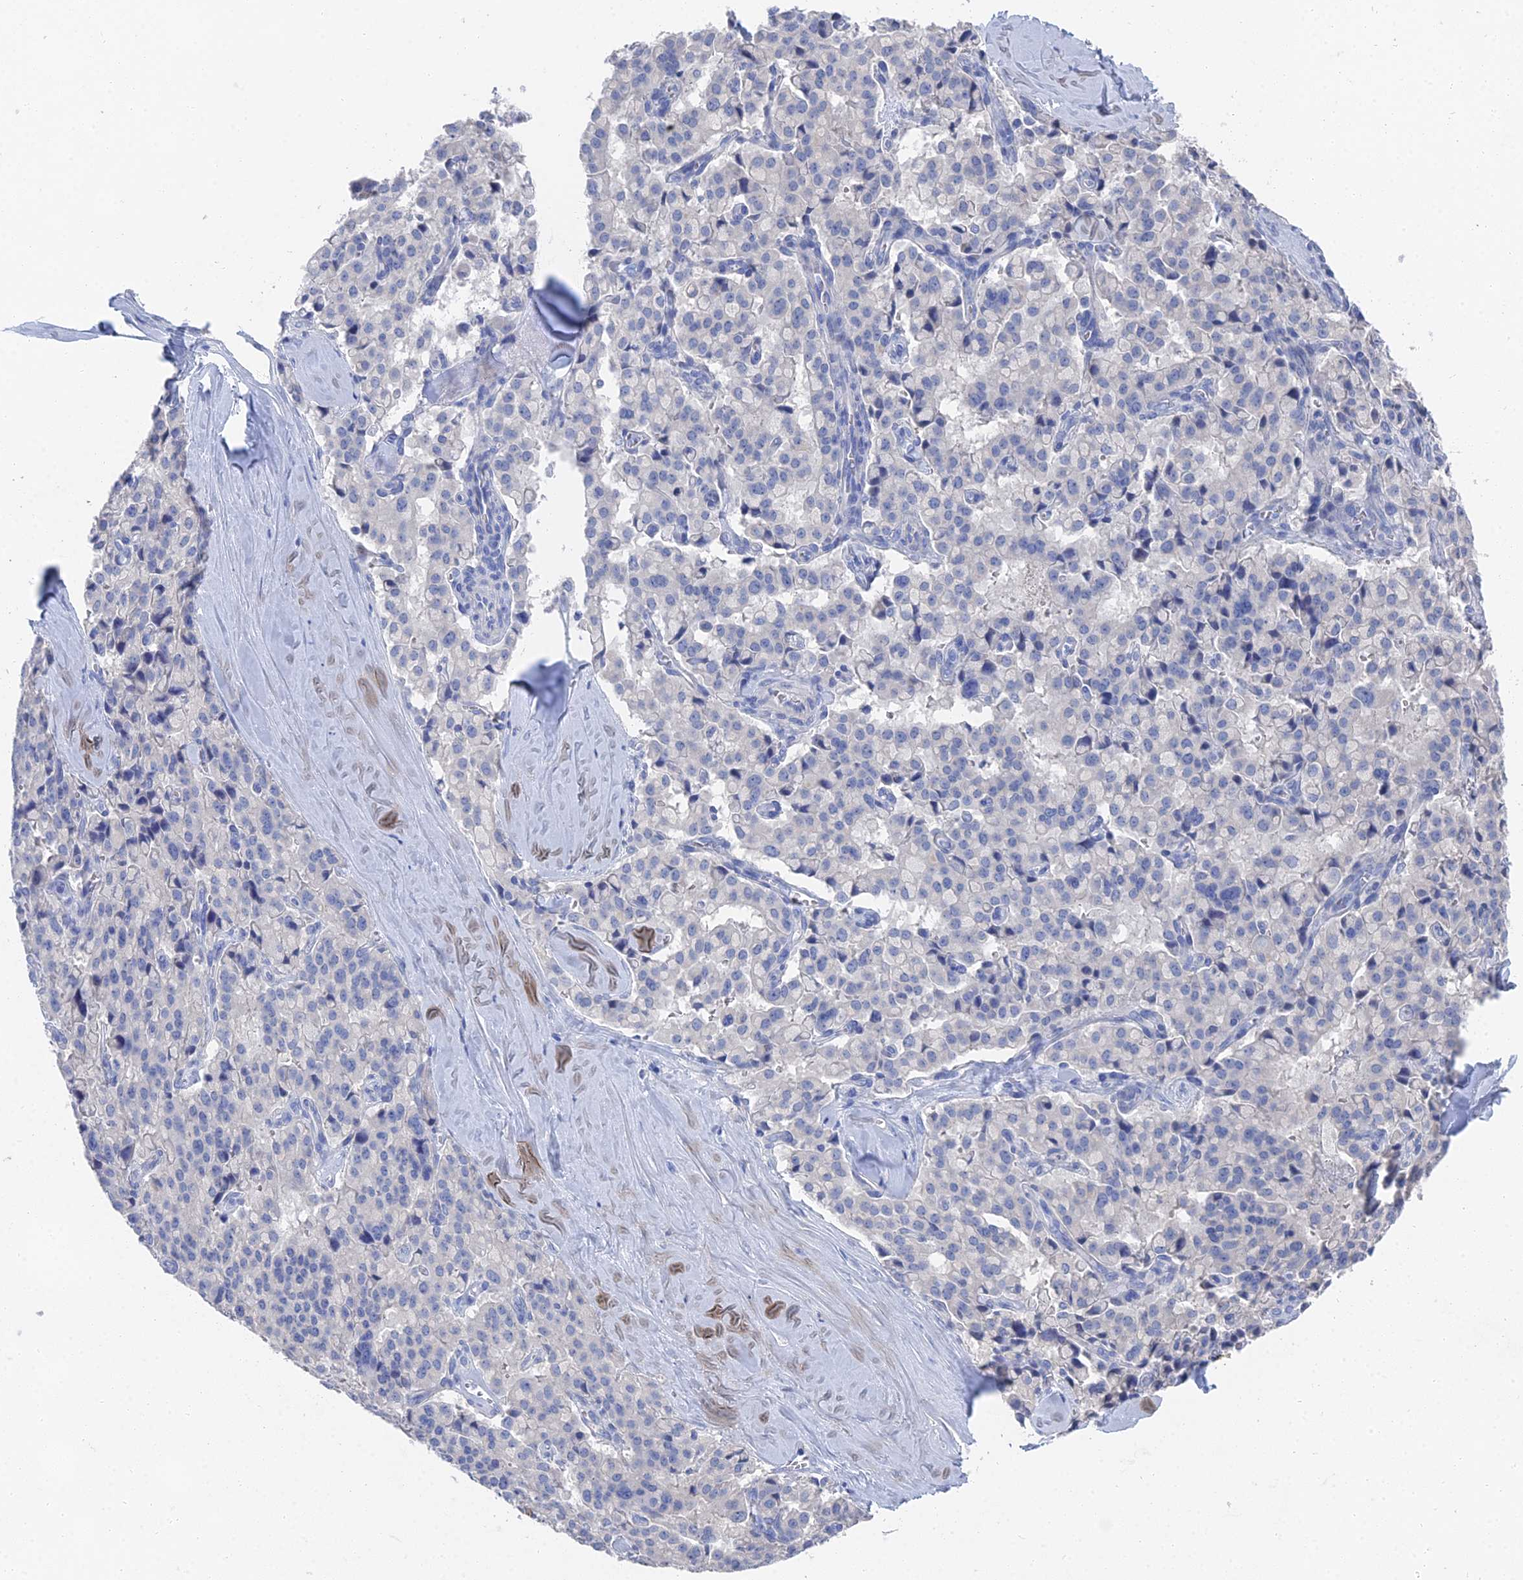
{"staining": {"intensity": "negative", "quantity": "none", "location": "none"}, "tissue": "pancreatic cancer", "cell_type": "Tumor cells", "image_type": "cancer", "snomed": [{"axis": "morphology", "description": "Adenocarcinoma, NOS"}, {"axis": "topography", "description": "Pancreas"}], "caption": "Image shows no protein expression in tumor cells of pancreatic adenocarcinoma tissue.", "gene": "GFAP", "patient": {"sex": "male", "age": 65}}